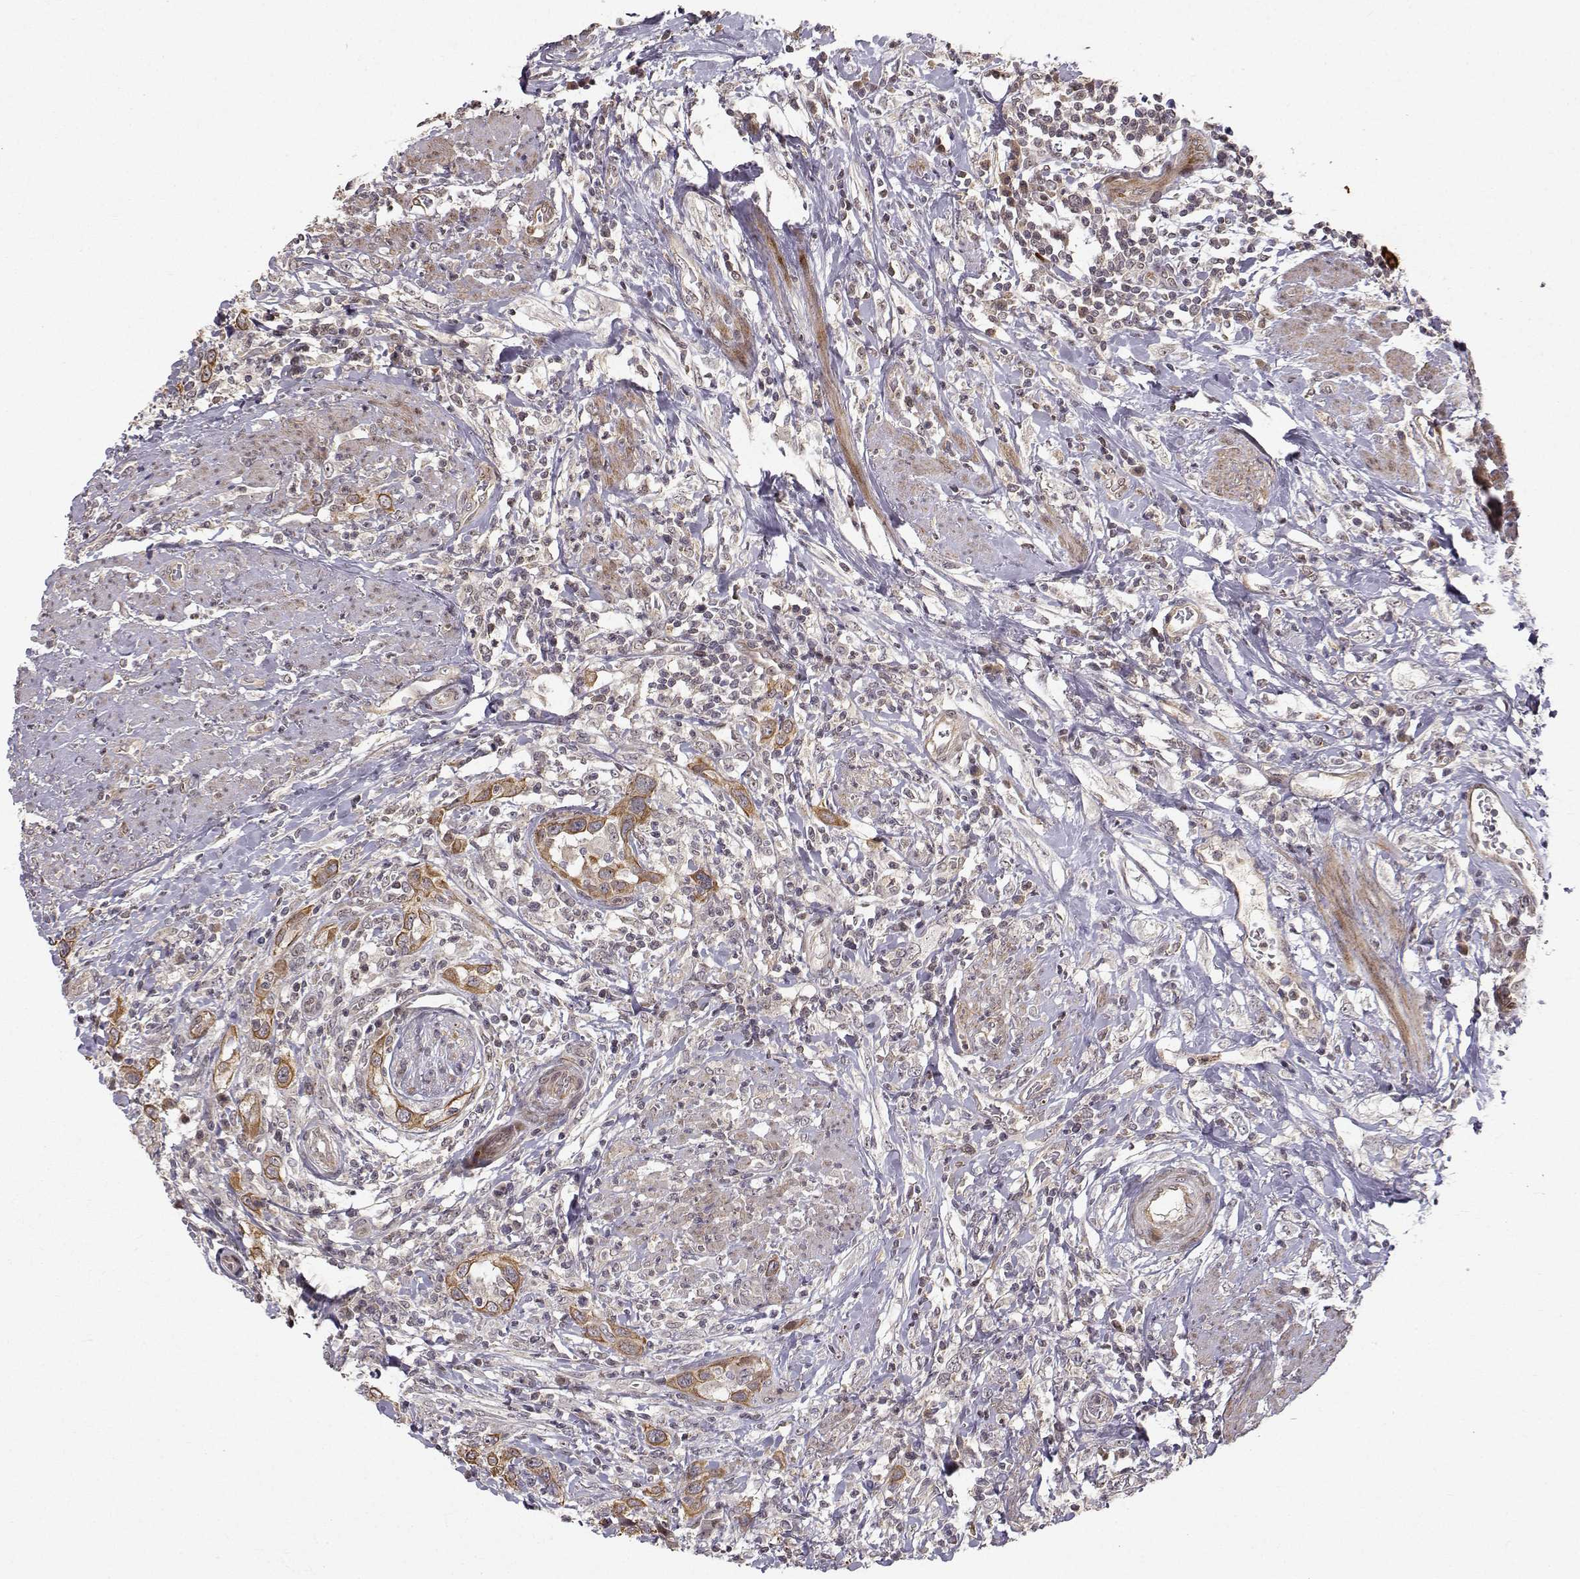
{"staining": {"intensity": "strong", "quantity": "25%-75%", "location": "cytoplasmic/membranous"}, "tissue": "urothelial cancer", "cell_type": "Tumor cells", "image_type": "cancer", "snomed": [{"axis": "morphology", "description": "Urothelial carcinoma, NOS"}, {"axis": "morphology", "description": "Urothelial carcinoma, High grade"}, {"axis": "topography", "description": "Urinary bladder"}], "caption": "Human urothelial carcinoma (high-grade) stained with a brown dye reveals strong cytoplasmic/membranous positive positivity in about 25%-75% of tumor cells.", "gene": "APC", "patient": {"sex": "female", "age": 64}}